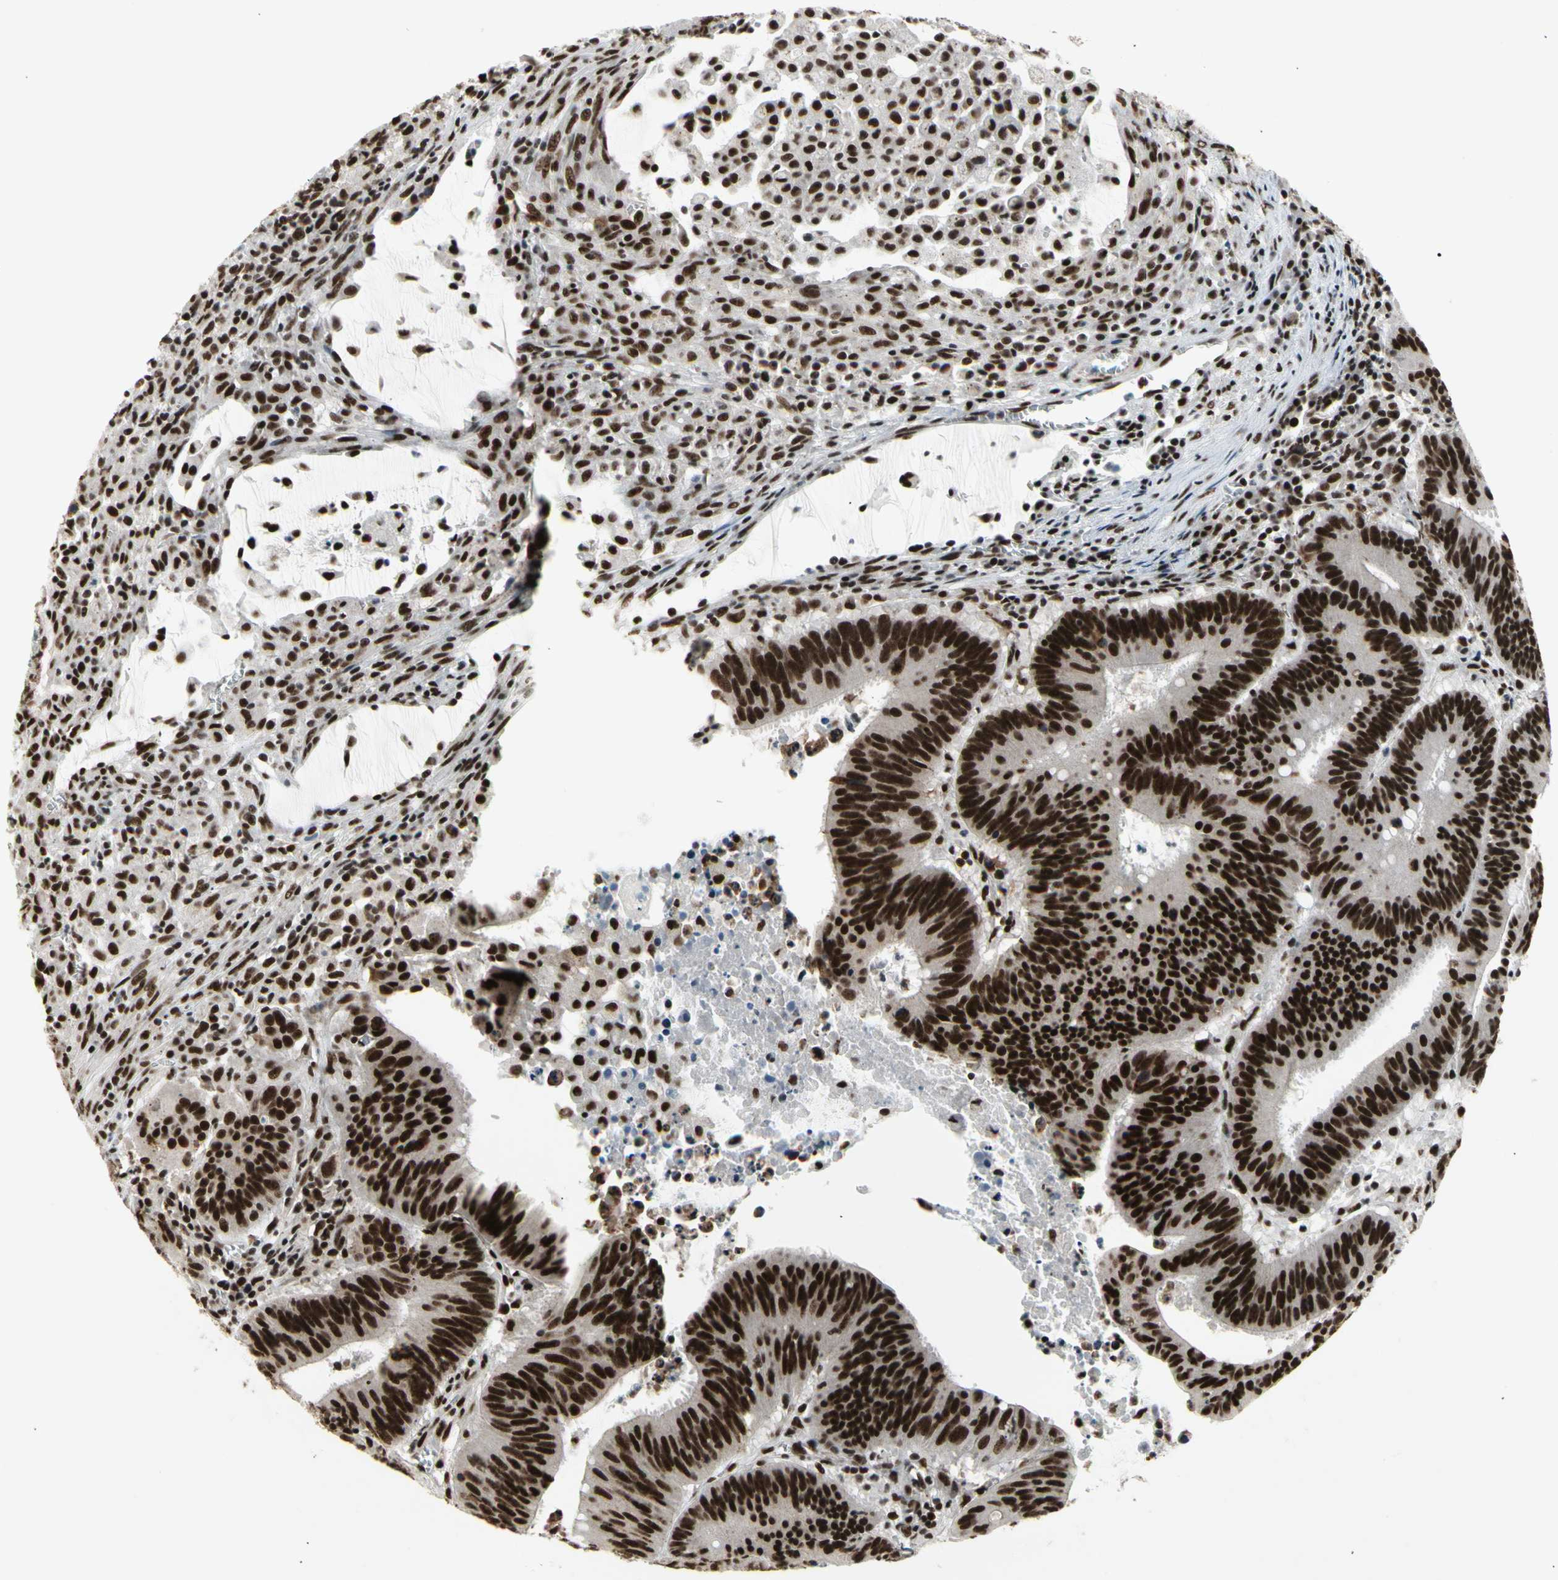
{"staining": {"intensity": "strong", "quantity": ">75%", "location": "nuclear"}, "tissue": "colorectal cancer", "cell_type": "Tumor cells", "image_type": "cancer", "snomed": [{"axis": "morphology", "description": "Adenocarcinoma, NOS"}, {"axis": "topography", "description": "Colon"}], "caption": "An IHC image of tumor tissue is shown. Protein staining in brown labels strong nuclear positivity in colorectal cancer (adenocarcinoma) within tumor cells.", "gene": "SRSF11", "patient": {"sex": "male", "age": 45}}